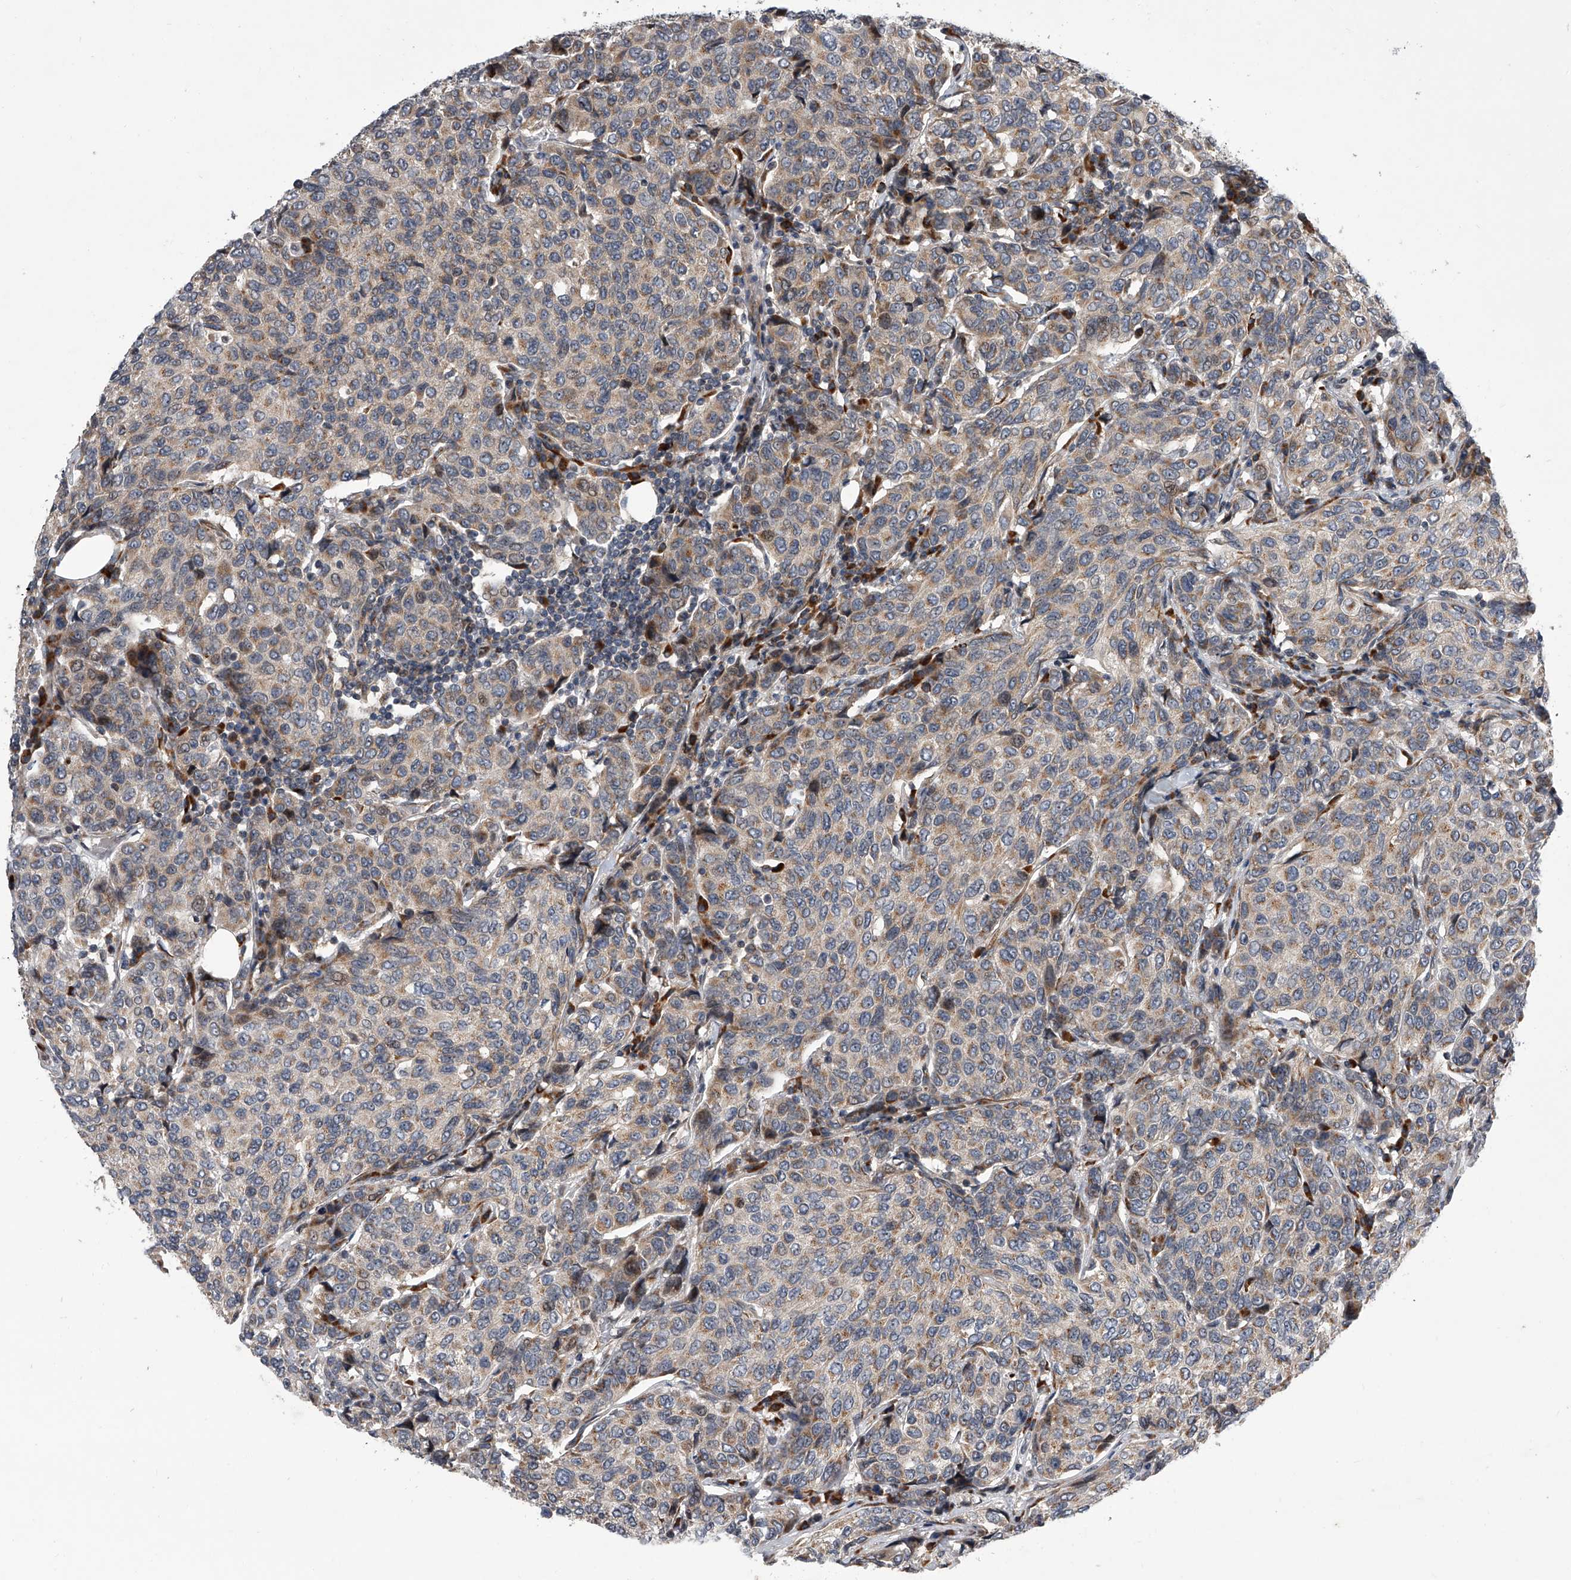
{"staining": {"intensity": "weak", "quantity": ">75%", "location": "cytoplasmic/membranous"}, "tissue": "breast cancer", "cell_type": "Tumor cells", "image_type": "cancer", "snomed": [{"axis": "morphology", "description": "Duct carcinoma"}, {"axis": "topography", "description": "Breast"}], "caption": "Weak cytoplasmic/membranous positivity for a protein is appreciated in about >75% of tumor cells of intraductal carcinoma (breast) using immunohistochemistry (IHC).", "gene": "DLGAP2", "patient": {"sex": "female", "age": 55}}